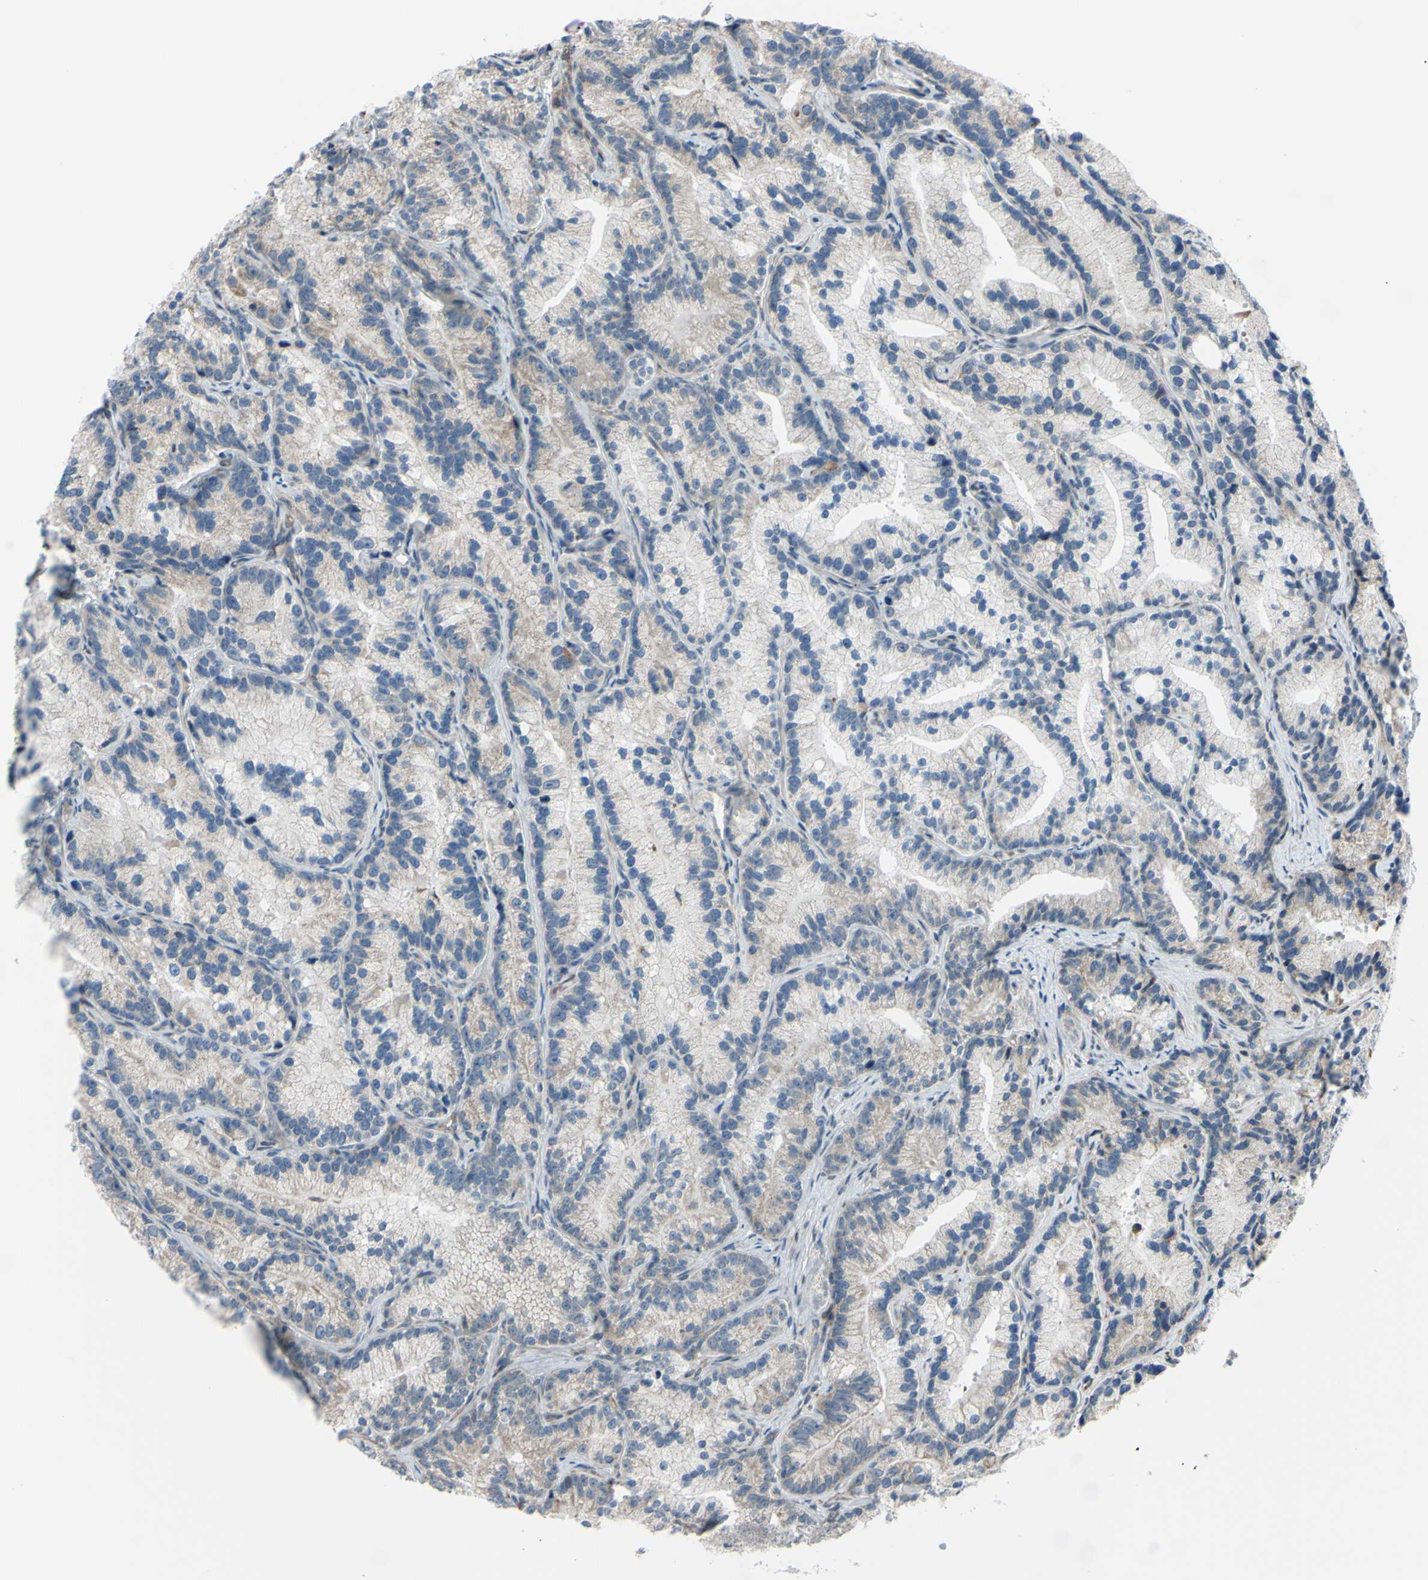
{"staining": {"intensity": "negative", "quantity": "none", "location": "none"}, "tissue": "prostate cancer", "cell_type": "Tumor cells", "image_type": "cancer", "snomed": [{"axis": "morphology", "description": "Adenocarcinoma, Low grade"}, {"axis": "topography", "description": "Prostate"}], "caption": "This is a histopathology image of IHC staining of prostate adenocarcinoma (low-grade), which shows no positivity in tumor cells.", "gene": "BMF", "patient": {"sex": "male", "age": 89}}